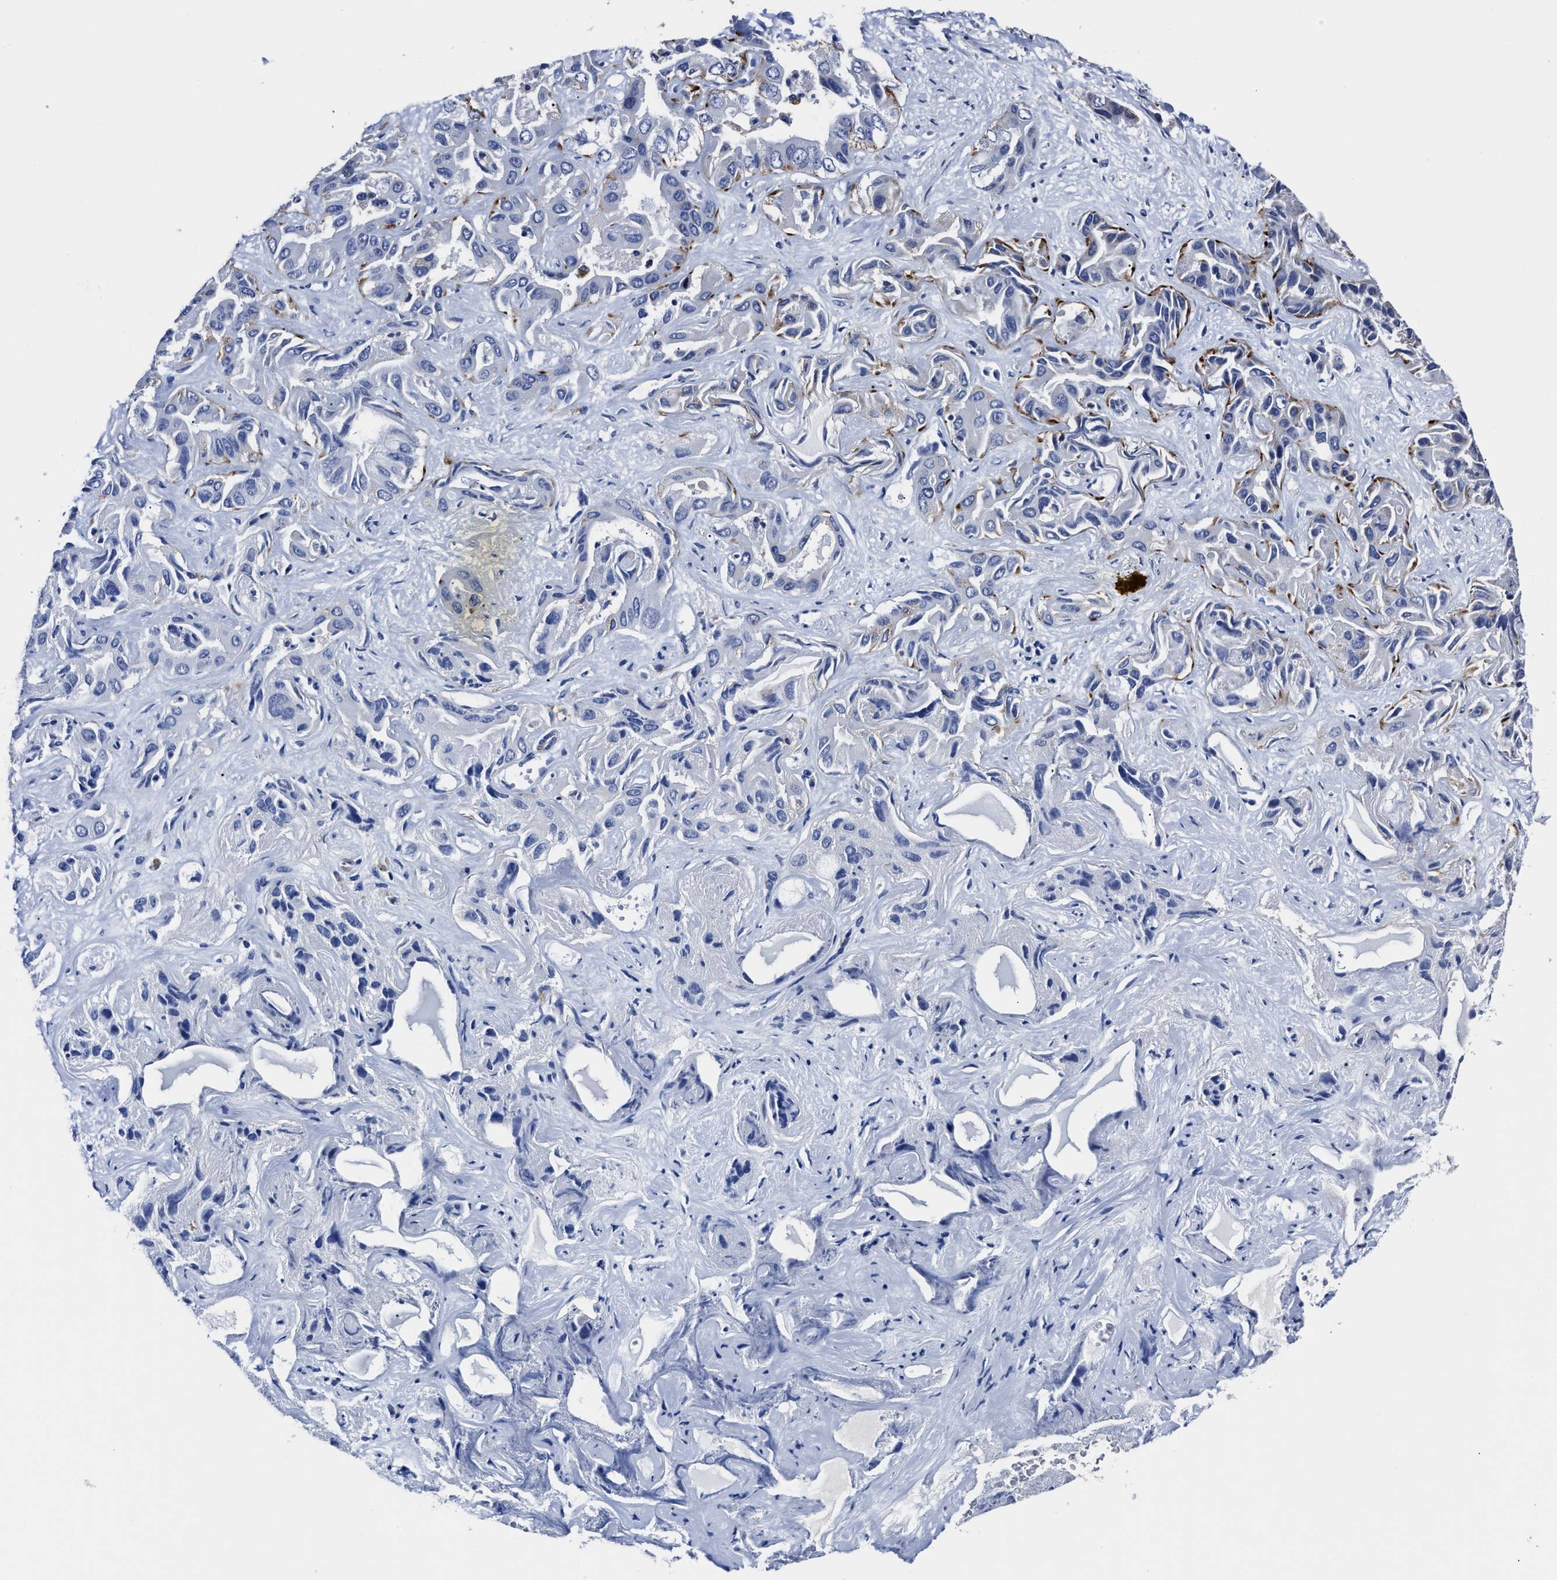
{"staining": {"intensity": "moderate", "quantity": "<25%", "location": "cytoplasmic/membranous"}, "tissue": "liver cancer", "cell_type": "Tumor cells", "image_type": "cancer", "snomed": [{"axis": "morphology", "description": "Cholangiocarcinoma"}, {"axis": "topography", "description": "Liver"}], "caption": "Cholangiocarcinoma (liver) stained with a brown dye exhibits moderate cytoplasmic/membranous positive positivity in approximately <25% of tumor cells.", "gene": "LAMTOR4", "patient": {"sex": "female", "age": 52}}